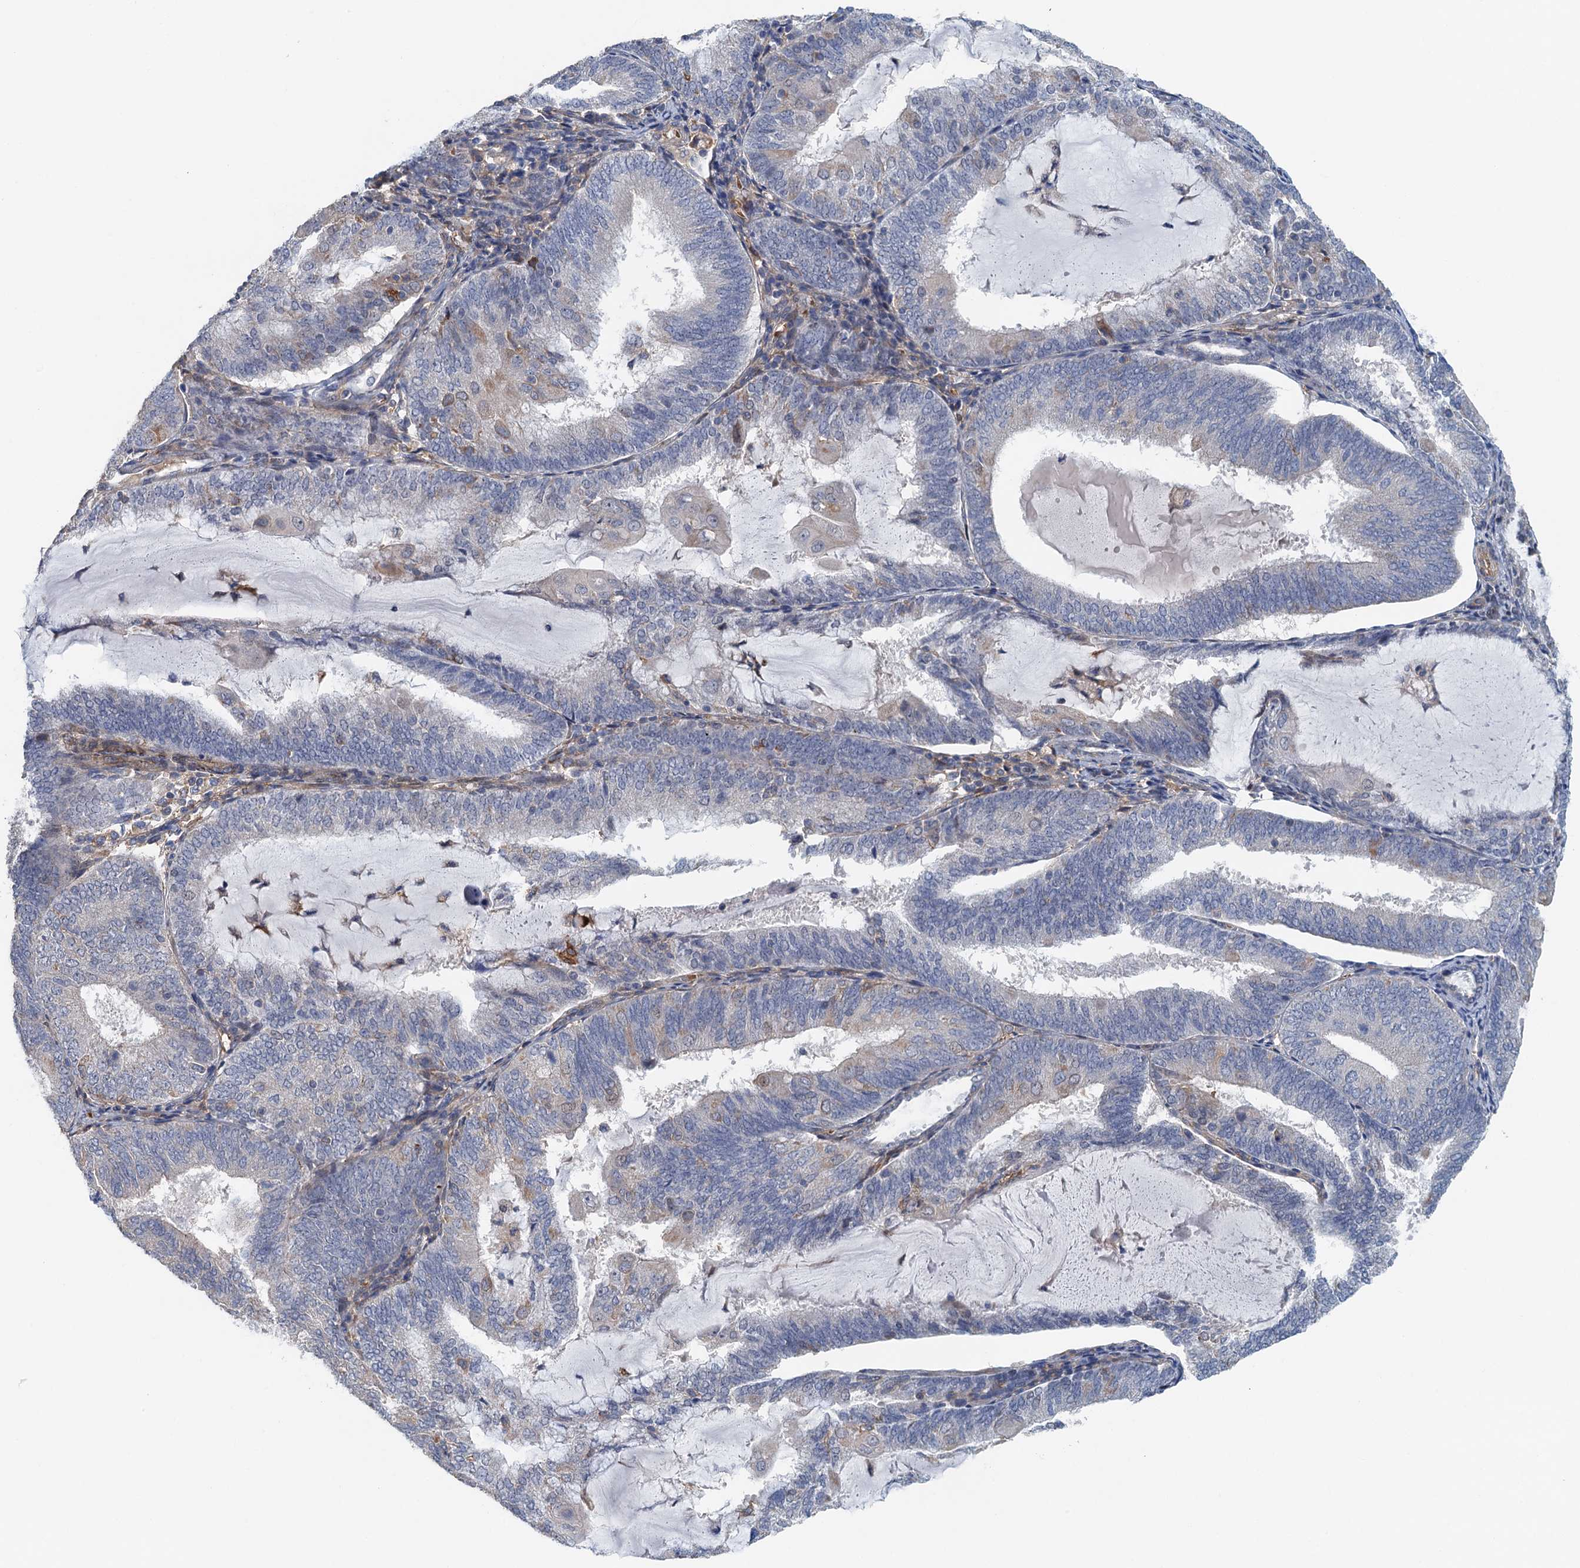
{"staining": {"intensity": "strong", "quantity": "<25%", "location": "cytoplasmic/membranous"}, "tissue": "endometrial cancer", "cell_type": "Tumor cells", "image_type": "cancer", "snomed": [{"axis": "morphology", "description": "Adenocarcinoma, NOS"}, {"axis": "topography", "description": "Endometrium"}], "caption": "The photomicrograph demonstrates a brown stain indicating the presence of a protein in the cytoplasmic/membranous of tumor cells in endometrial adenocarcinoma.", "gene": "RSAD2", "patient": {"sex": "female", "age": 81}}